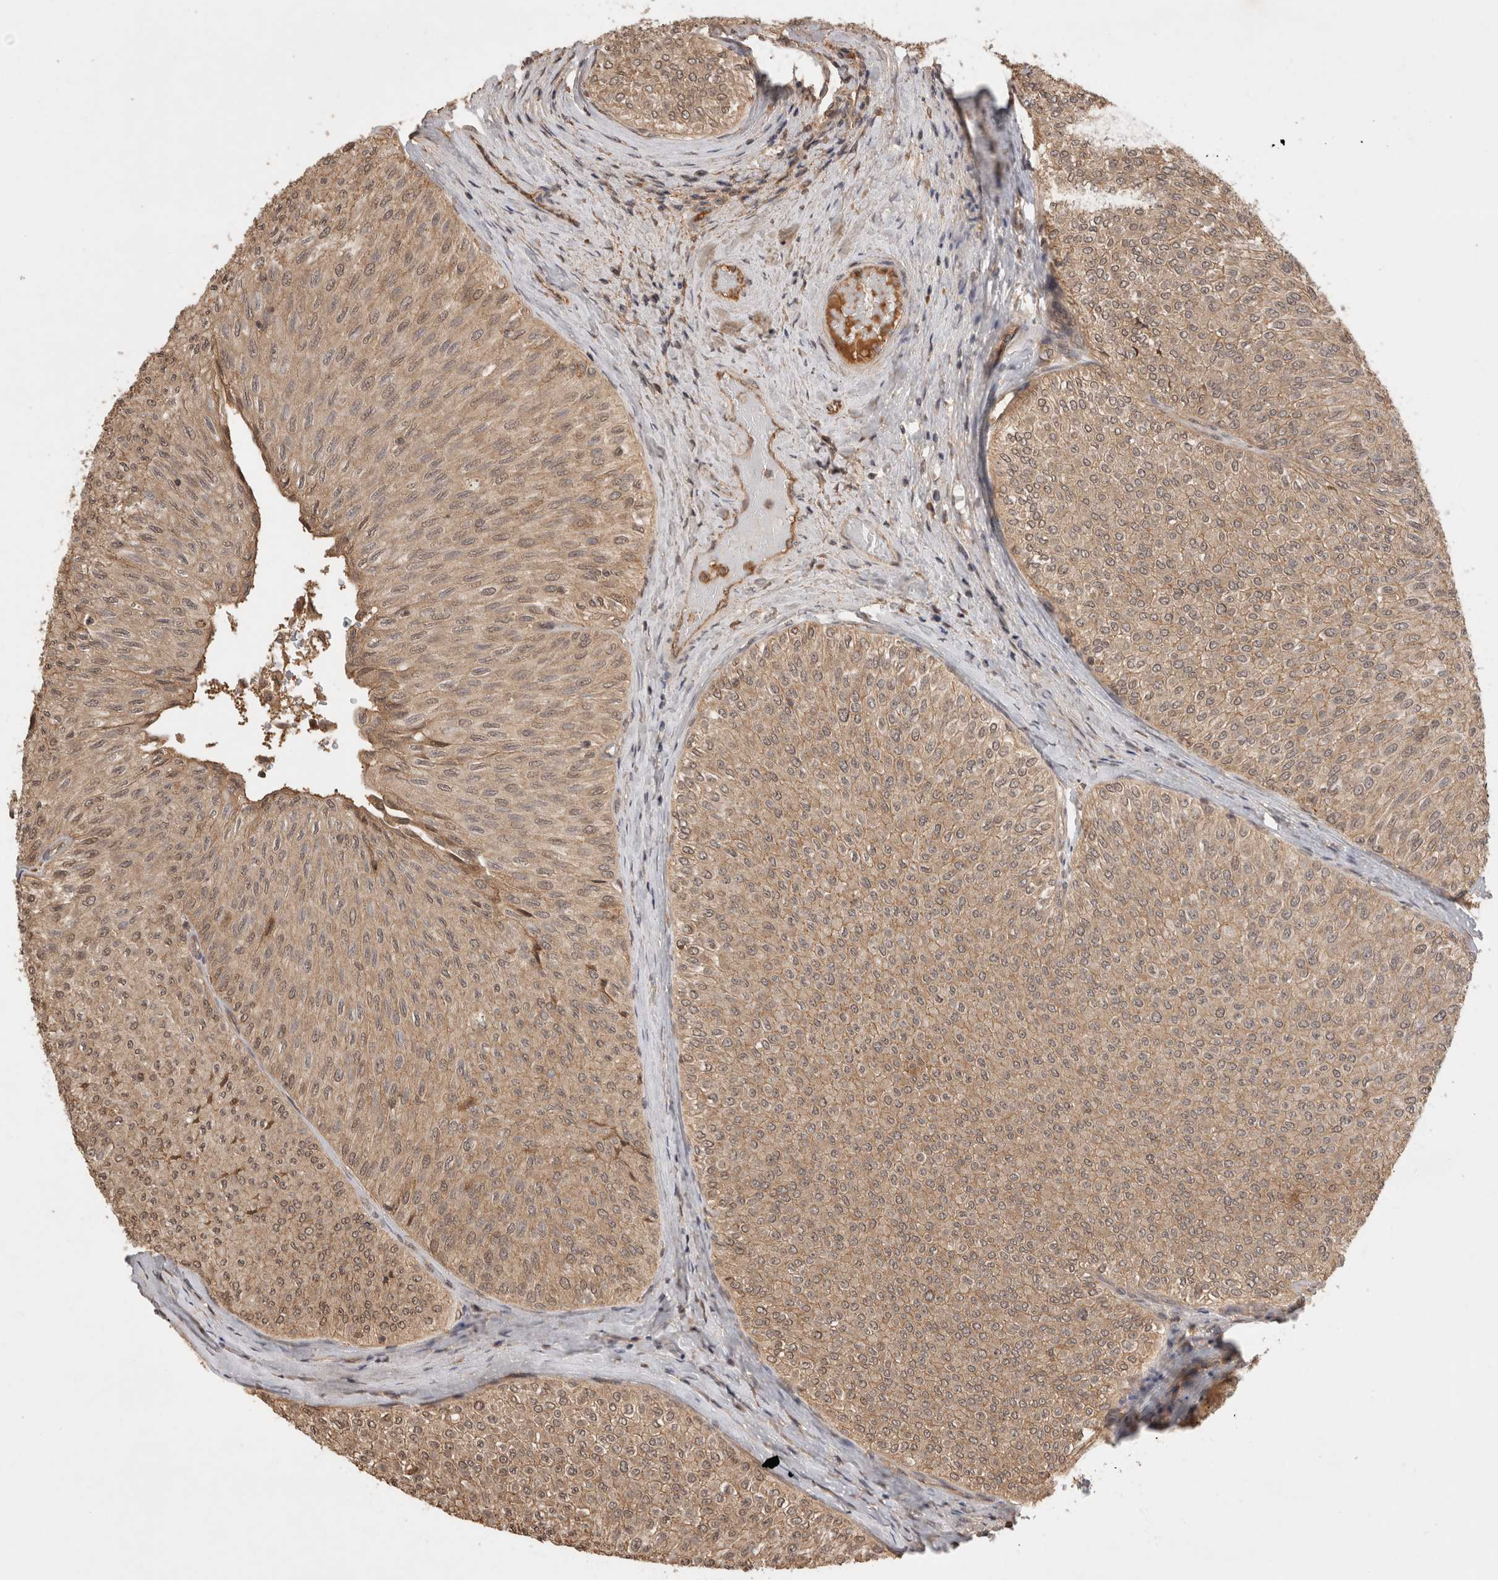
{"staining": {"intensity": "moderate", "quantity": ">75%", "location": "cytoplasmic/membranous"}, "tissue": "urothelial cancer", "cell_type": "Tumor cells", "image_type": "cancer", "snomed": [{"axis": "morphology", "description": "Urothelial carcinoma, Low grade"}, {"axis": "topography", "description": "Urinary bladder"}], "caption": "Brown immunohistochemical staining in urothelial carcinoma (low-grade) shows moderate cytoplasmic/membranous positivity in about >75% of tumor cells.", "gene": "PRMT3", "patient": {"sex": "male", "age": 78}}